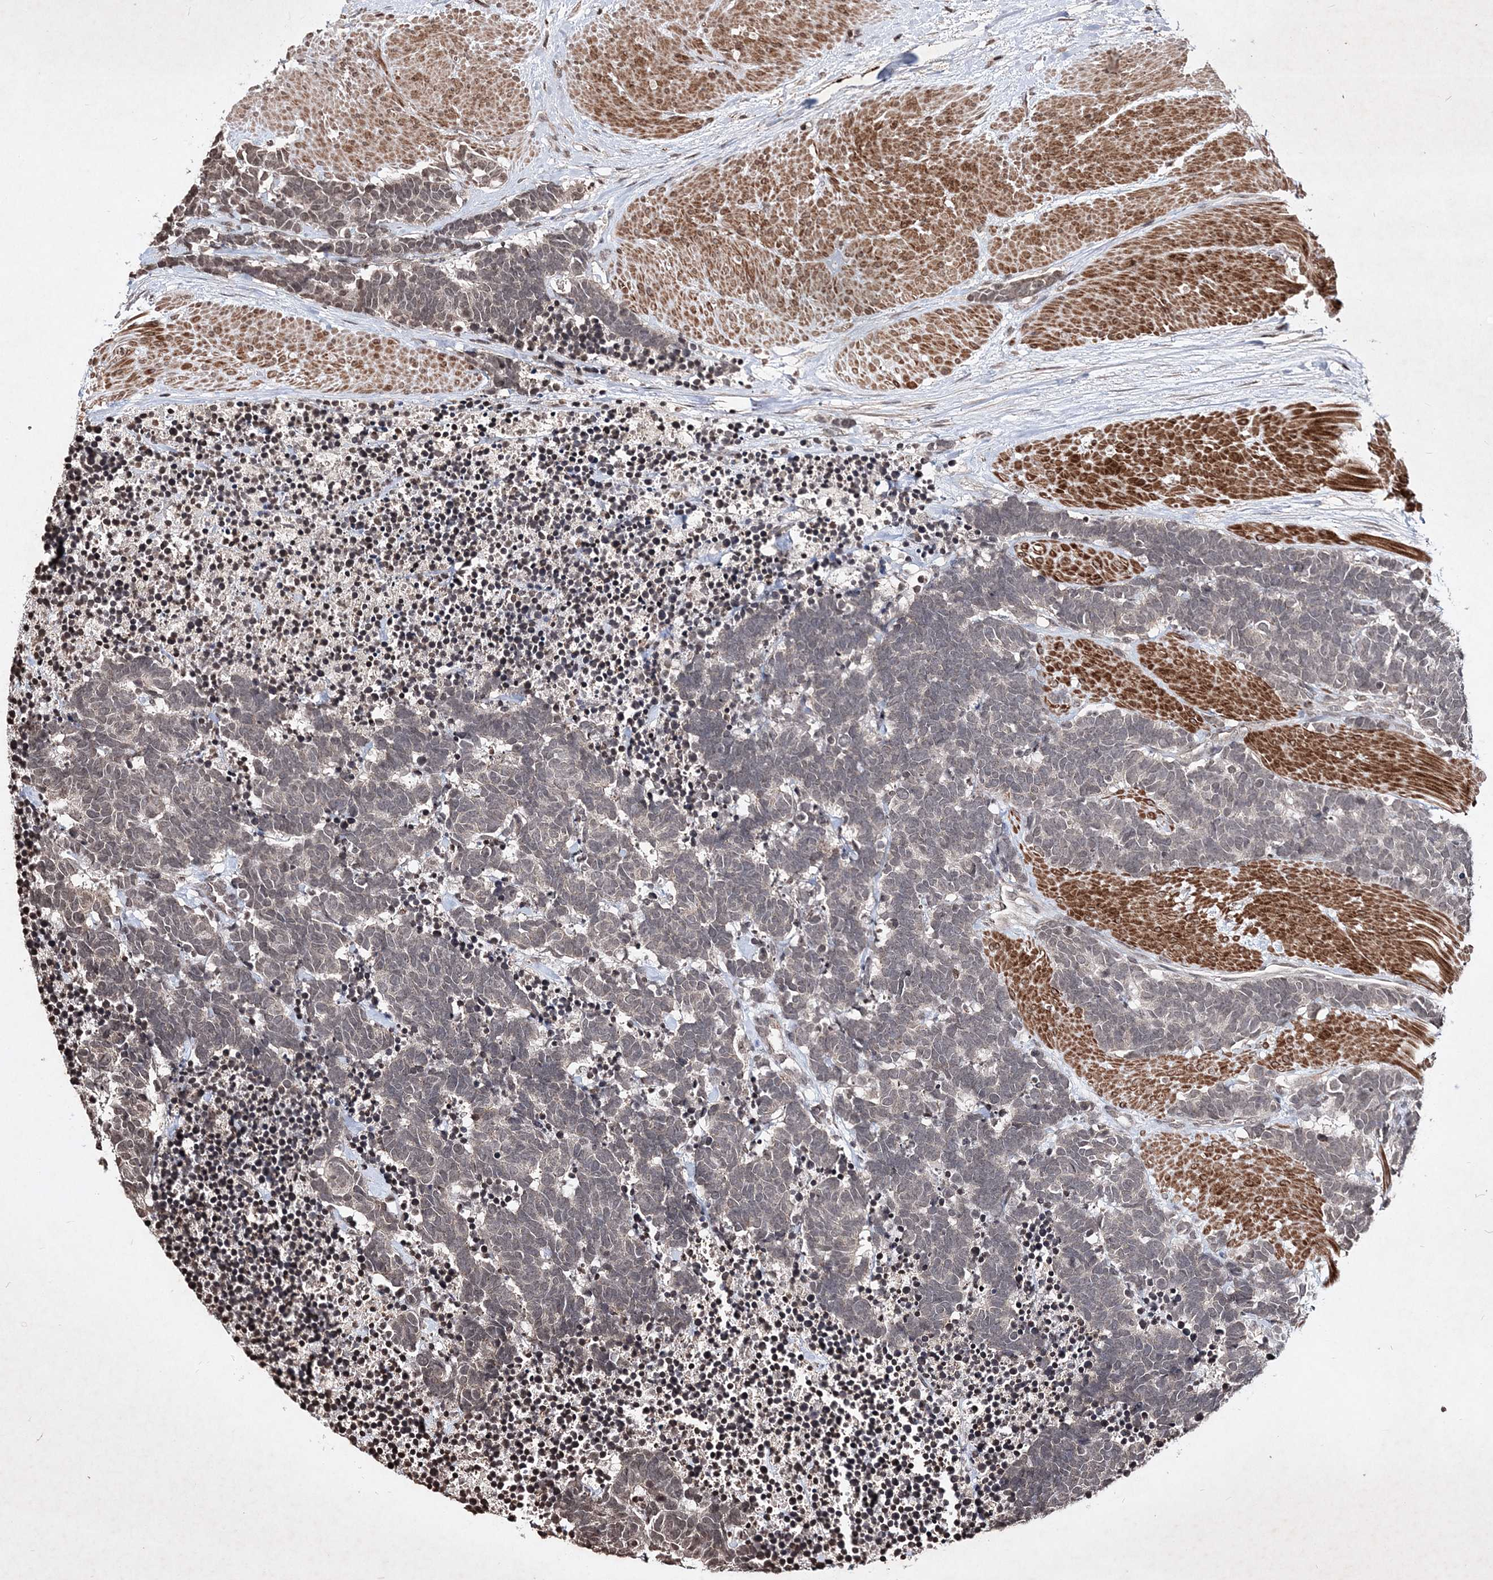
{"staining": {"intensity": "moderate", "quantity": "<25%", "location": "nuclear"}, "tissue": "carcinoid", "cell_type": "Tumor cells", "image_type": "cancer", "snomed": [{"axis": "morphology", "description": "Carcinoma, NOS"}, {"axis": "morphology", "description": "Carcinoid, malignant, NOS"}, {"axis": "topography", "description": "Urinary bladder"}], "caption": "Tumor cells demonstrate low levels of moderate nuclear expression in about <25% of cells in carcinoma. (Brightfield microscopy of DAB IHC at high magnification).", "gene": "SOWAHB", "patient": {"sex": "male", "age": 57}}